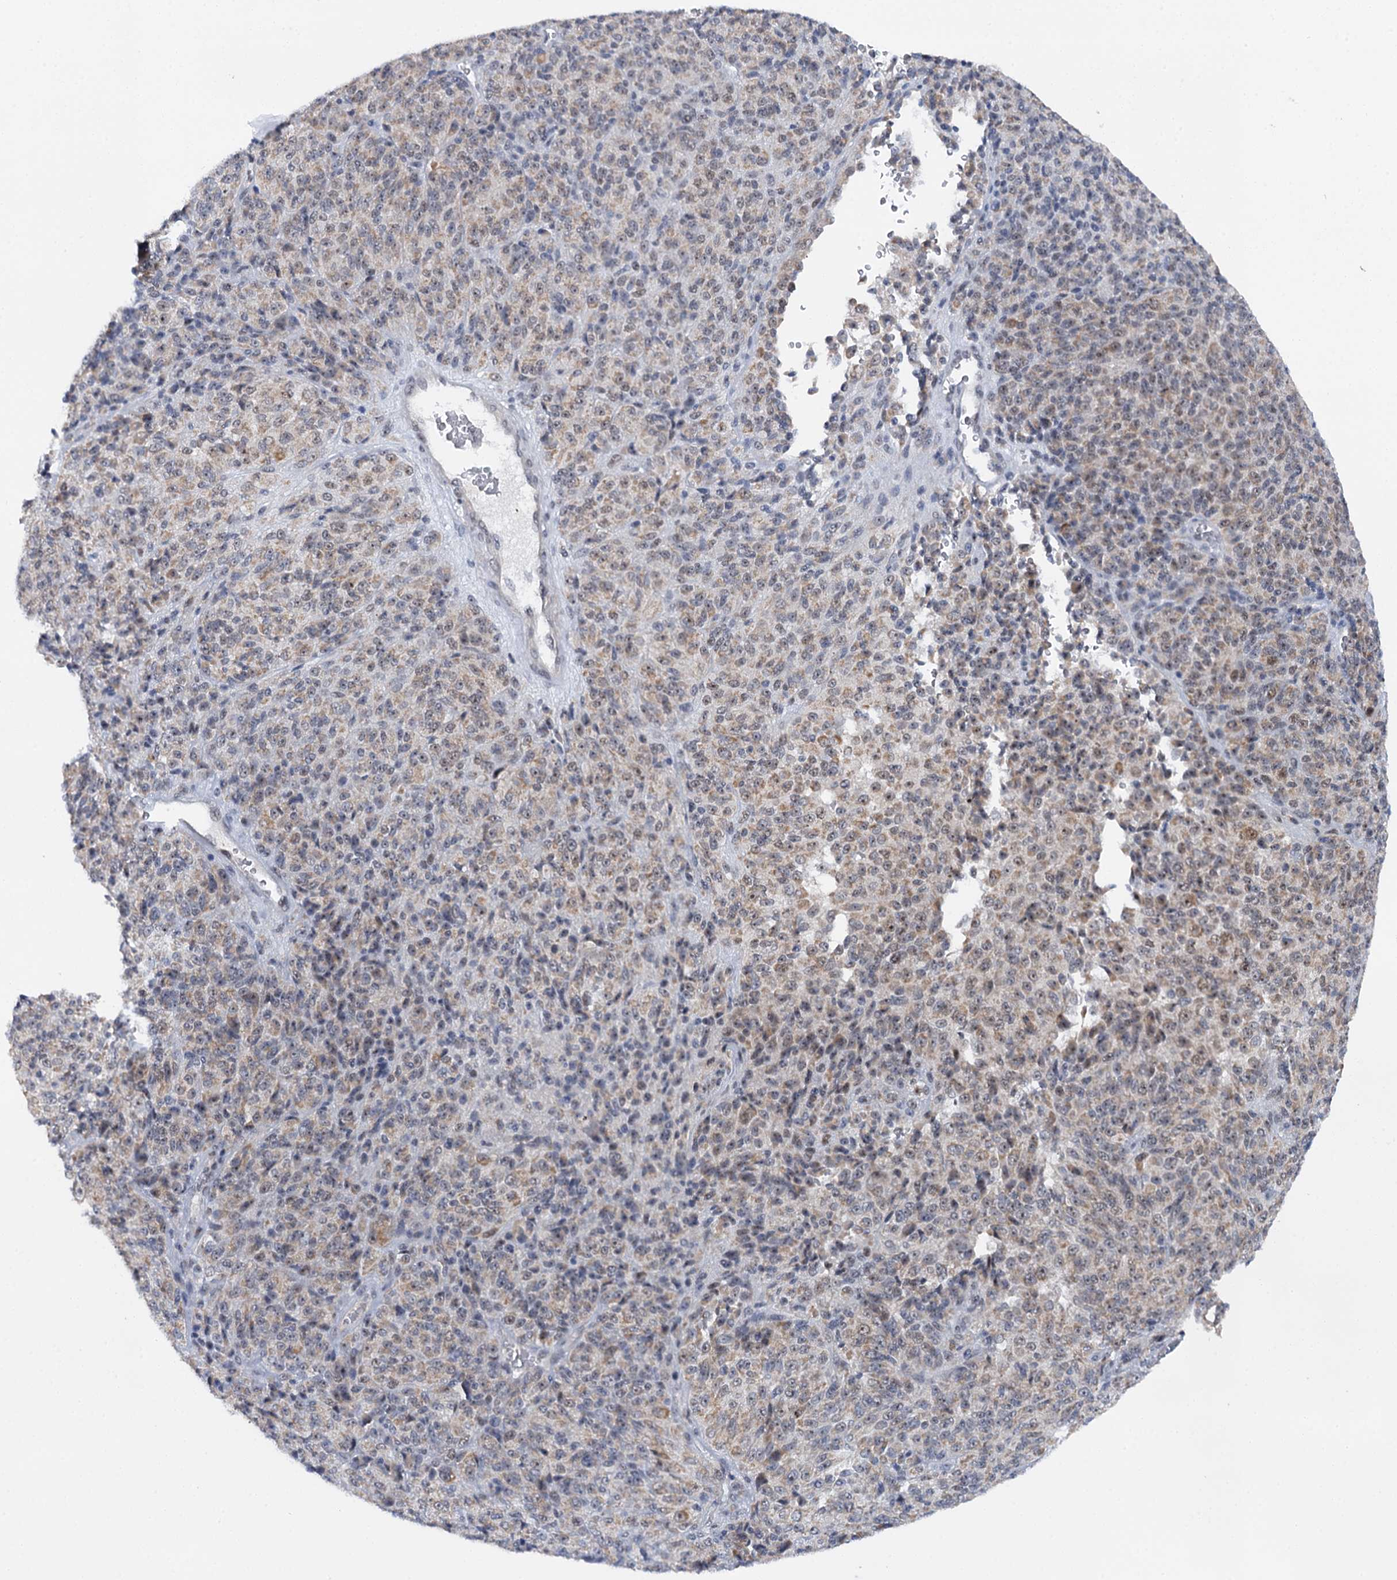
{"staining": {"intensity": "weak", "quantity": ">75%", "location": "cytoplasmic/membranous,nuclear"}, "tissue": "melanoma", "cell_type": "Tumor cells", "image_type": "cancer", "snomed": [{"axis": "morphology", "description": "Malignant melanoma, Metastatic site"}, {"axis": "topography", "description": "Brain"}], "caption": "Immunohistochemical staining of human melanoma reveals weak cytoplasmic/membranous and nuclear protein staining in approximately >75% of tumor cells.", "gene": "BUD13", "patient": {"sex": "female", "age": 56}}